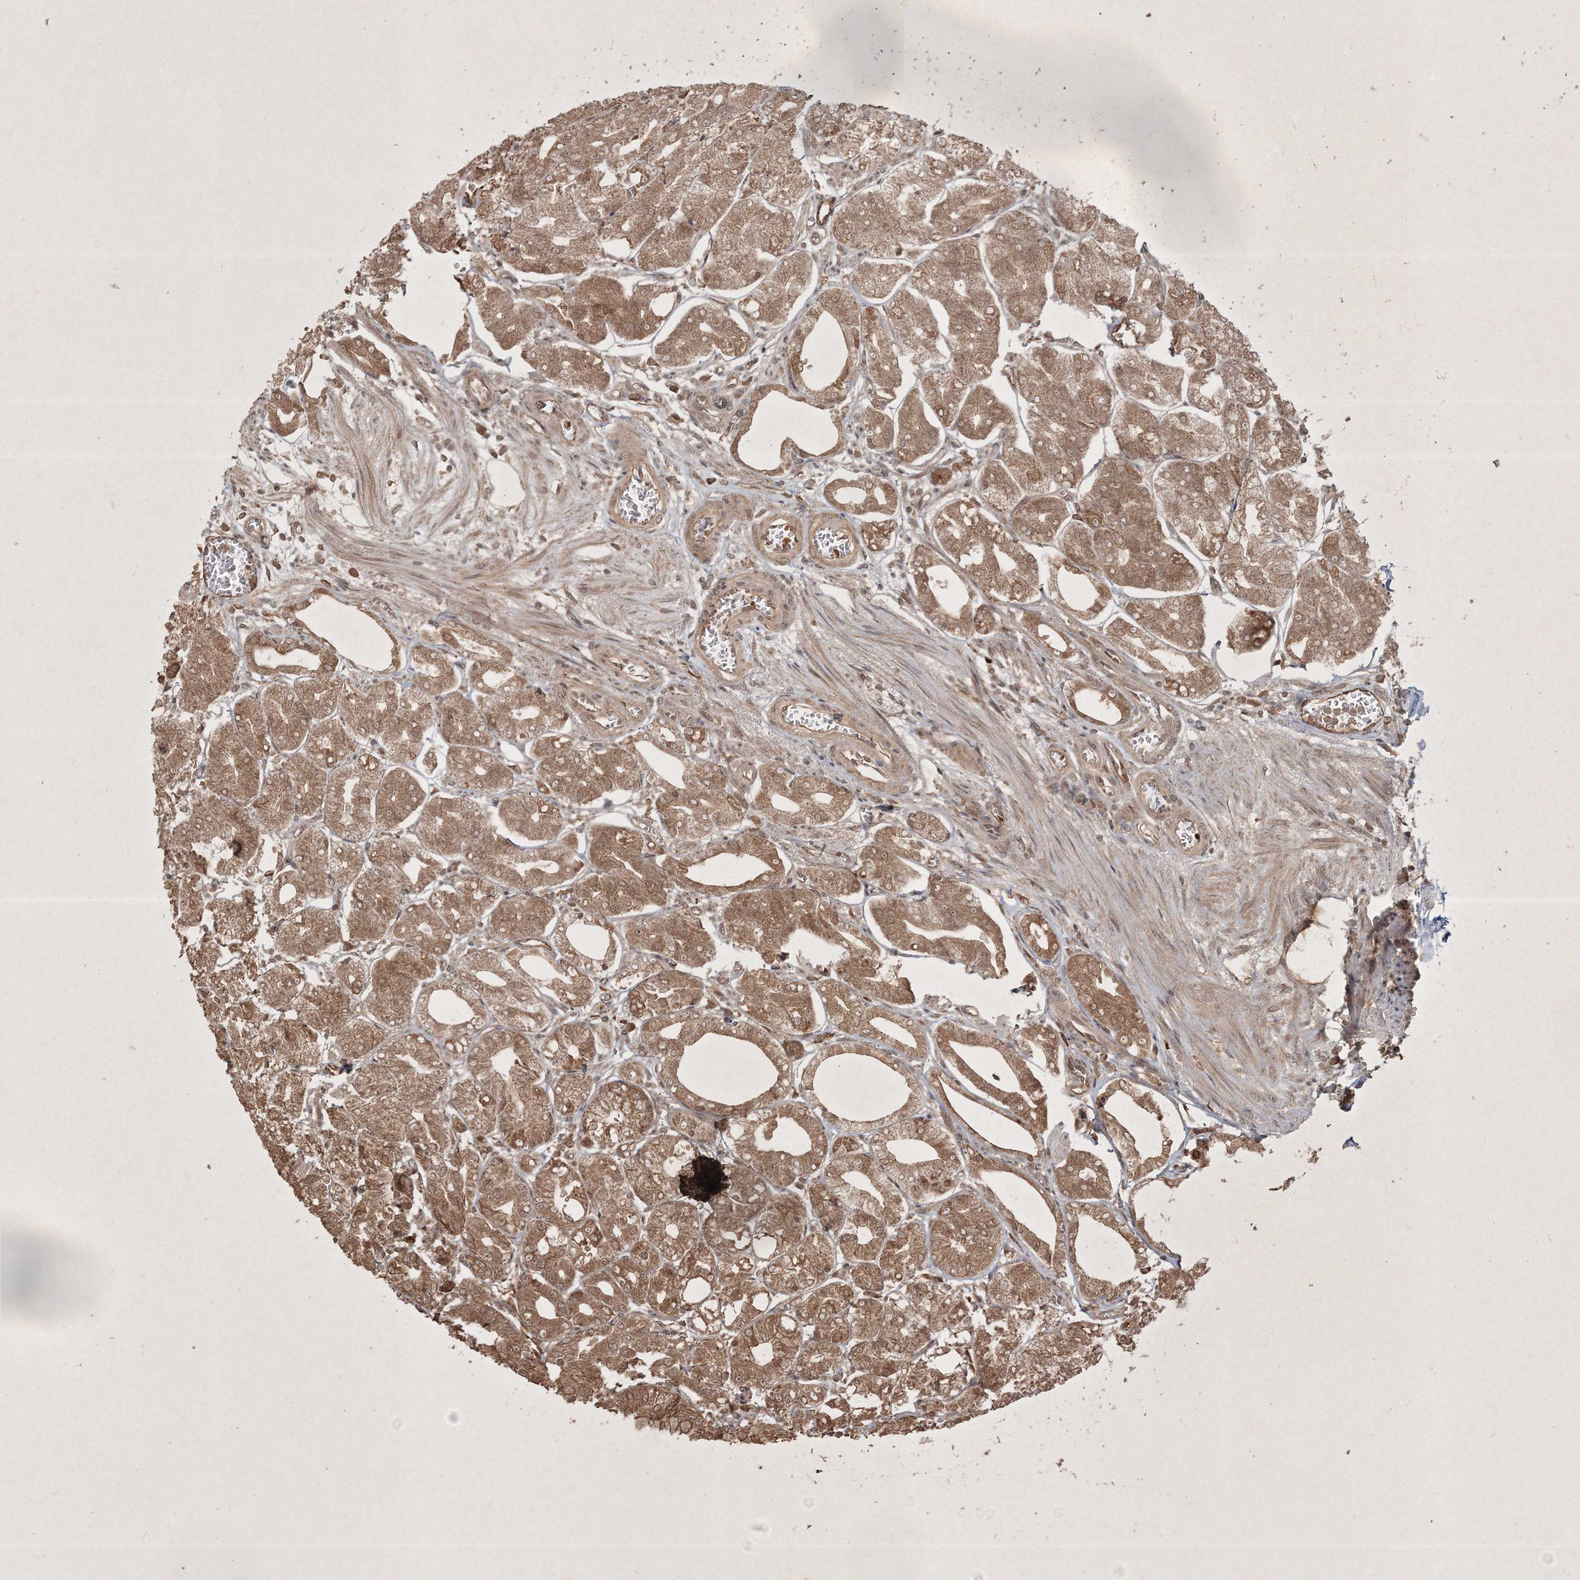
{"staining": {"intensity": "moderate", "quantity": ">75%", "location": "cytoplasmic/membranous"}, "tissue": "stomach", "cell_type": "Glandular cells", "image_type": "normal", "snomed": [{"axis": "morphology", "description": "Normal tissue, NOS"}, {"axis": "topography", "description": "Stomach, lower"}], "caption": "This image reveals IHC staining of normal stomach, with medium moderate cytoplasmic/membranous staining in about >75% of glandular cells.", "gene": "PELI3", "patient": {"sex": "male", "age": 71}}